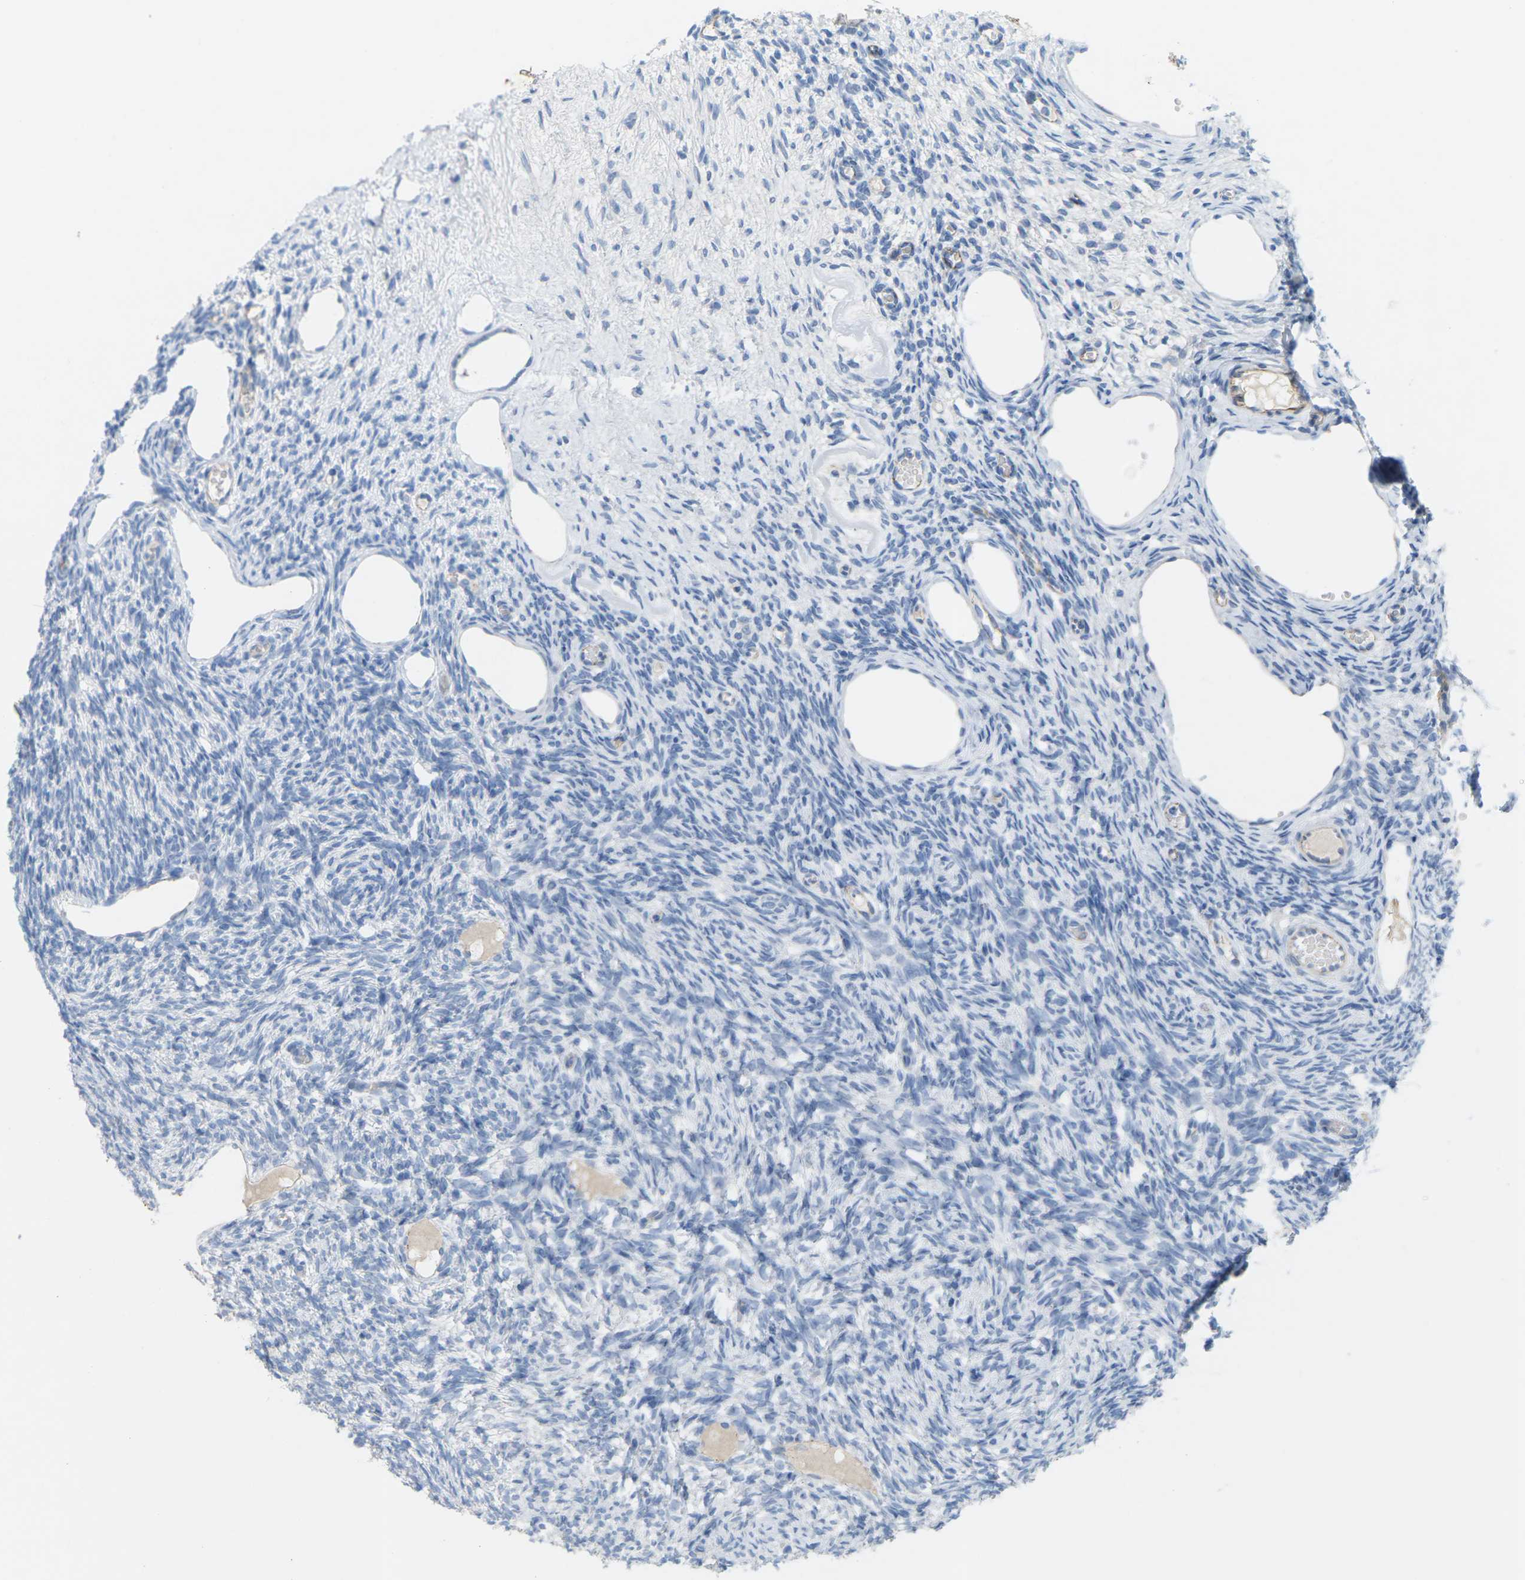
{"staining": {"intensity": "negative", "quantity": "none", "location": "none"}, "tissue": "ovary", "cell_type": "Ovarian stroma cells", "image_type": "normal", "snomed": [{"axis": "morphology", "description": "Normal tissue, NOS"}, {"axis": "topography", "description": "Ovary"}], "caption": "IHC photomicrograph of unremarkable ovary: human ovary stained with DAB displays no significant protein positivity in ovarian stroma cells. (DAB immunohistochemistry (IHC) with hematoxylin counter stain).", "gene": "CLDN3", "patient": {"sex": "female", "age": 33}}